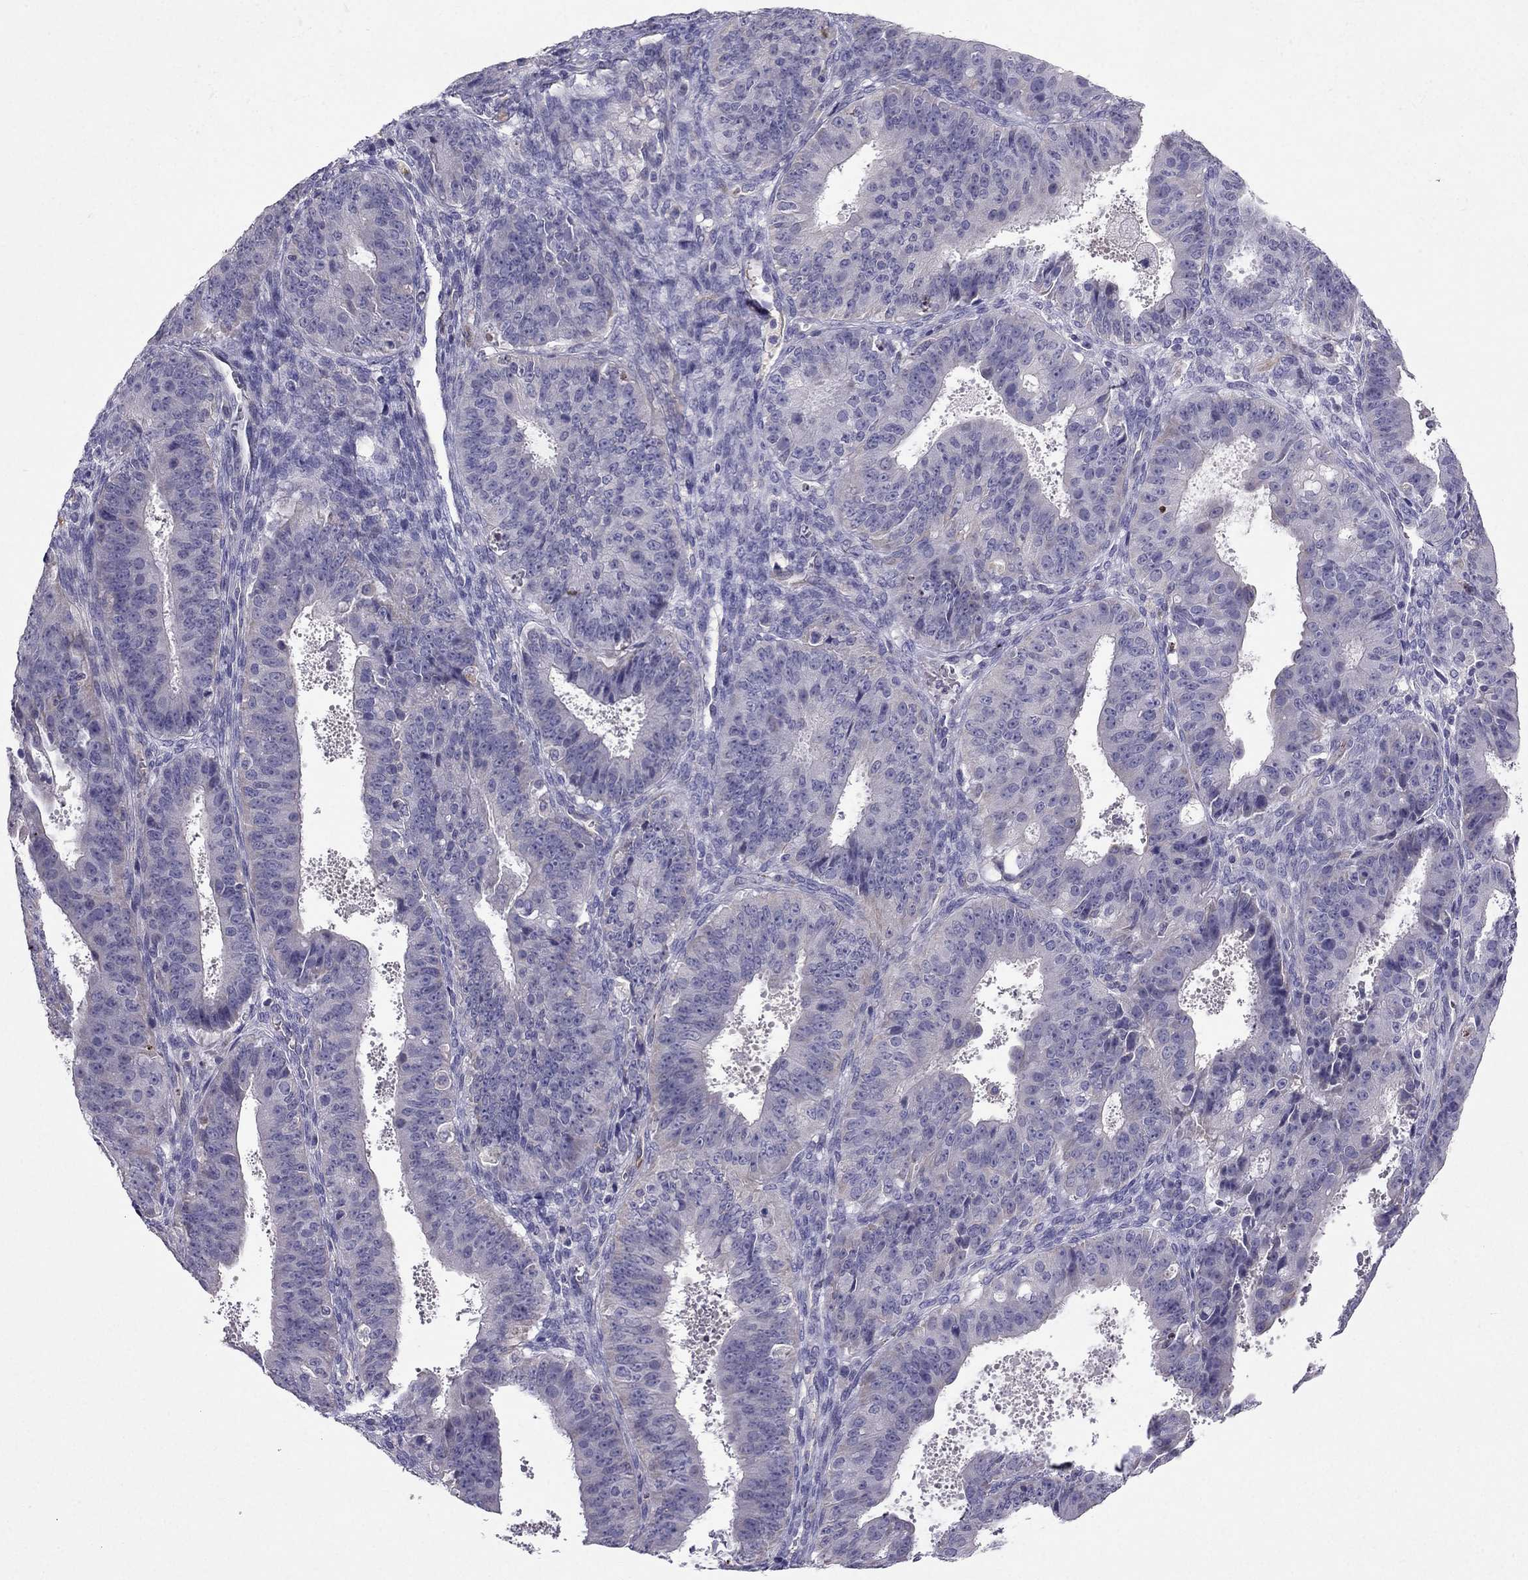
{"staining": {"intensity": "negative", "quantity": "none", "location": "none"}, "tissue": "ovarian cancer", "cell_type": "Tumor cells", "image_type": "cancer", "snomed": [{"axis": "morphology", "description": "Carcinoma, endometroid"}, {"axis": "topography", "description": "Ovary"}], "caption": "Tumor cells are negative for brown protein staining in endometroid carcinoma (ovarian). (DAB (3,3'-diaminobenzidine) immunohistochemistry visualized using brightfield microscopy, high magnification).", "gene": "SYT5", "patient": {"sex": "female", "age": 42}}